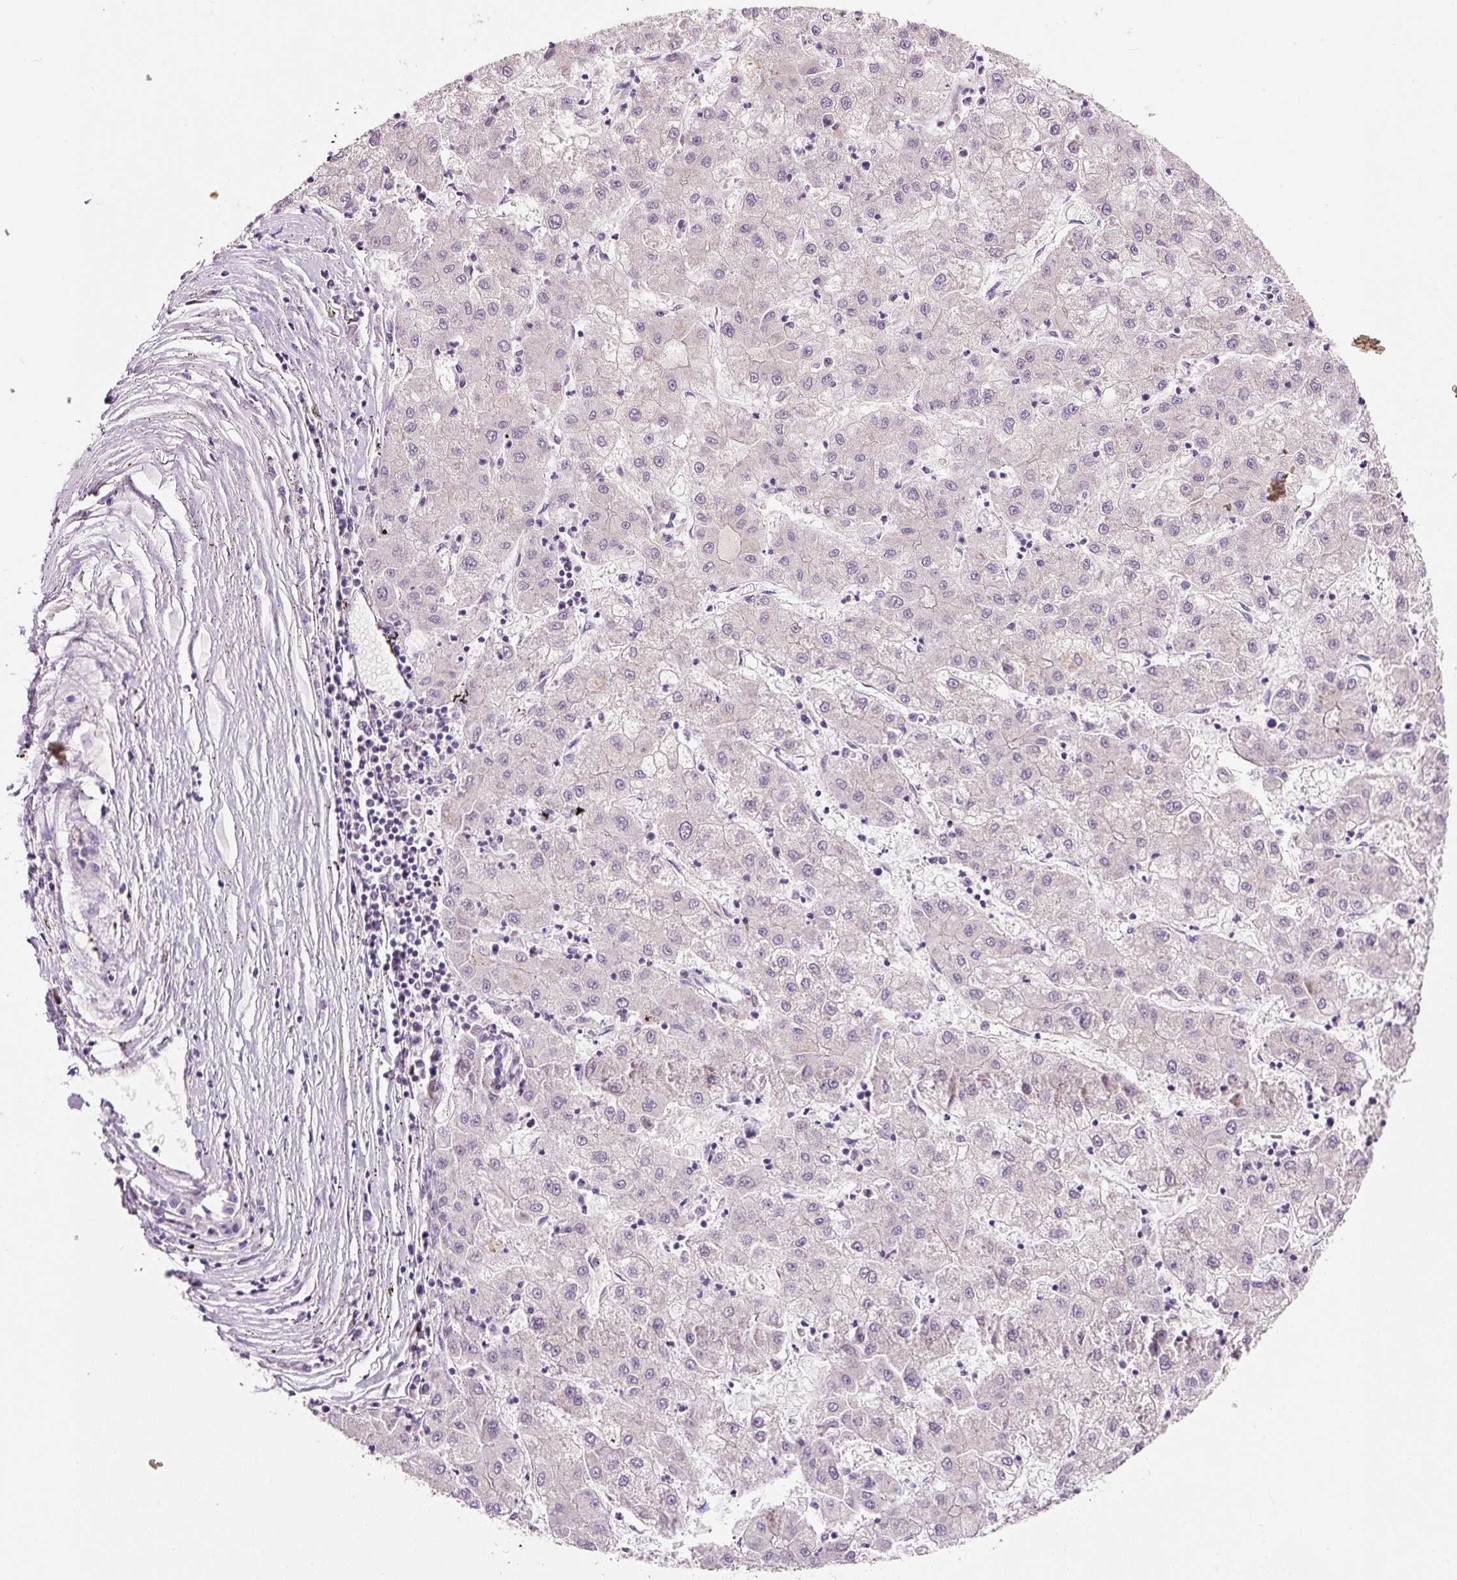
{"staining": {"intensity": "negative", "quantity": "none", "location": "none"}, "tissue": "liver cancer", "cell_type": "Tumor cells", "image_type": "cancer", "snomed": [{"axis": "morphology", "description": "Carcinoma, Hepatocellular, NOS"}, {"axis": "topography", "description": "Liver"}], "caption": "IHC photomicrograph of neoplastic tissue: human liver cancer (hepatocellular carcinoma) stained with DAB exhibits no significant protein expression in tumor cells. (DAB immunohistochemistry (IHC) with hematoxylin counter stain).", "gene": "TENT5C", "patient": {"sex": "male", "age": 72}}